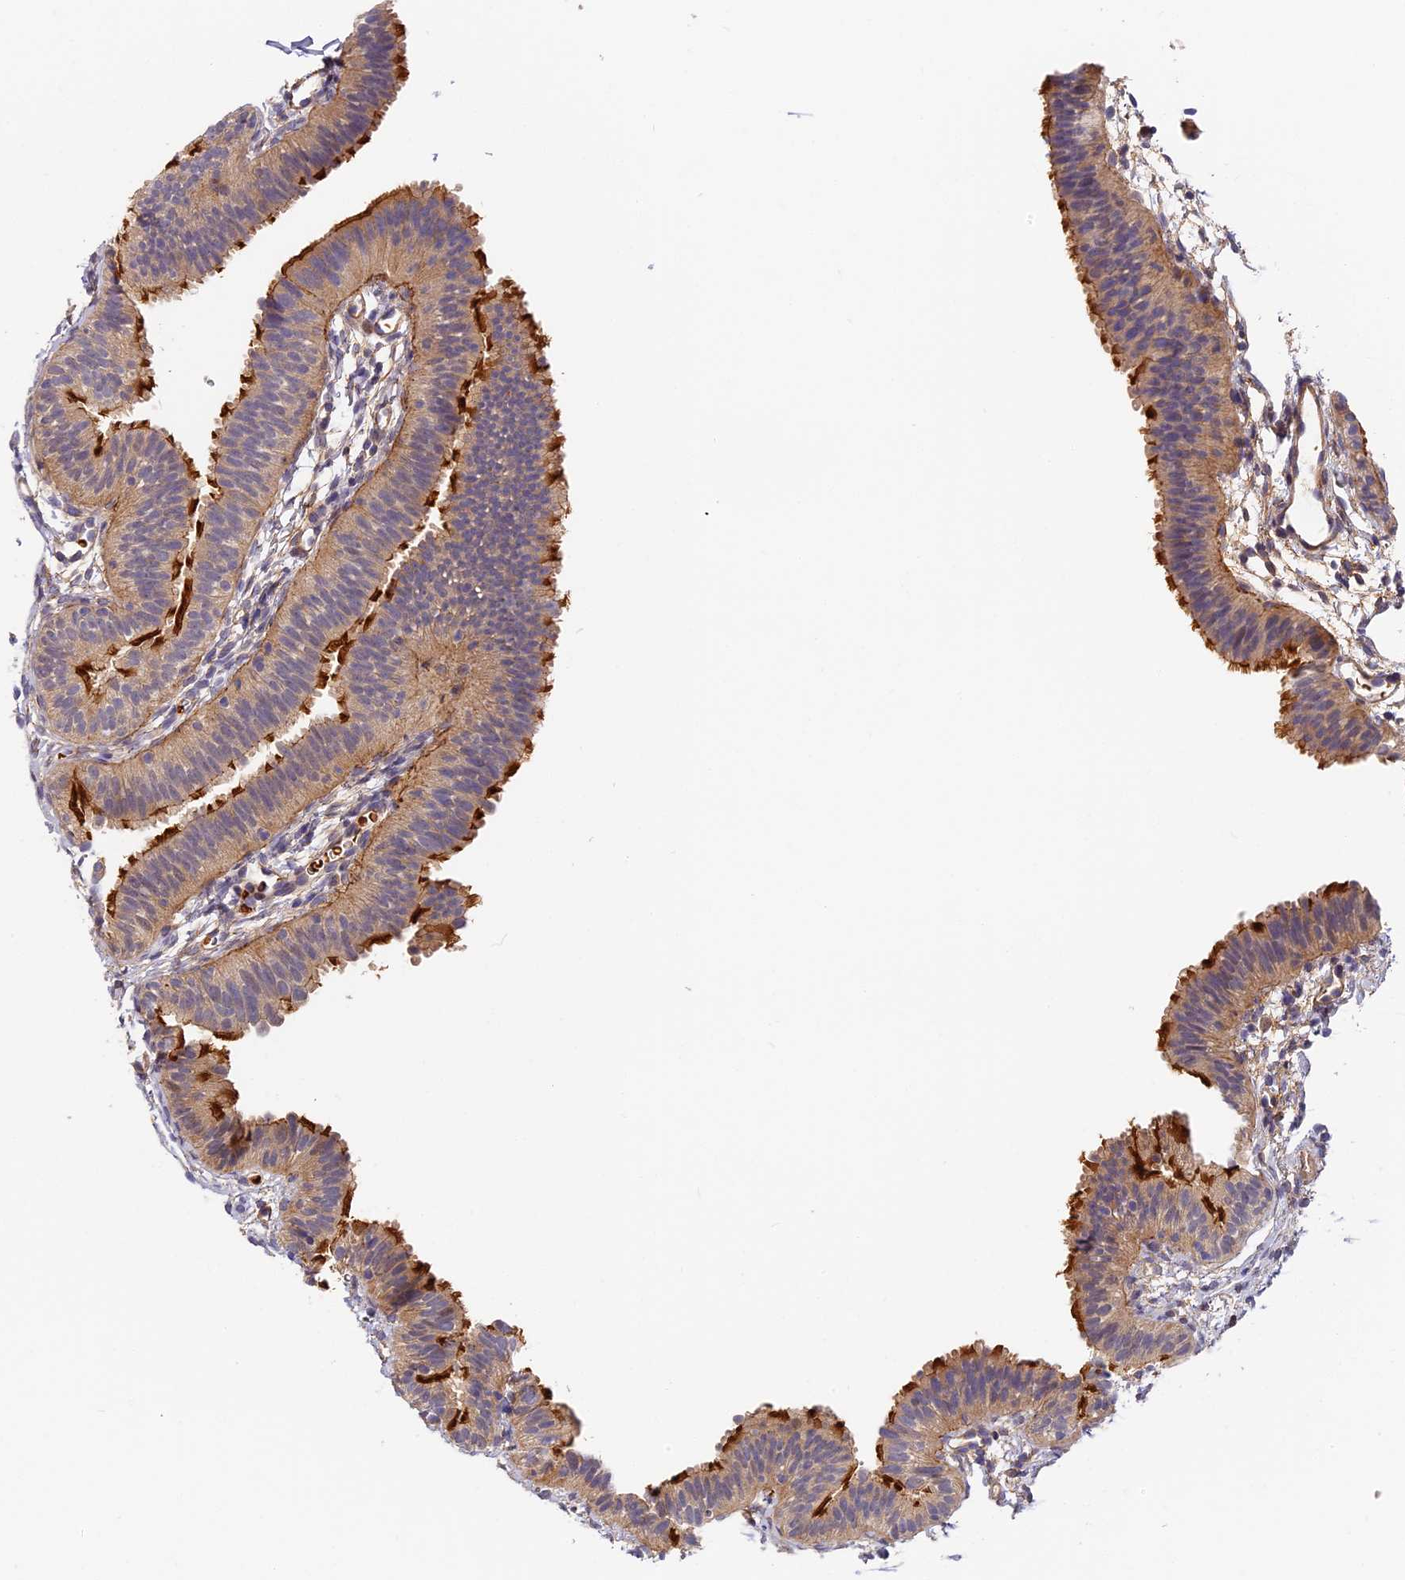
{"staining": {"intensity": "moderate", "quantity": ">75%", "location": "cytoplasmic/membranous"}, "tissue": "fallopian tube", "cell_type": "Glandular cells", "image_type": "normal", "snomed": [{"axis": "morphology", "description": "Normal tissue, NOS"}, {"axis": "topography", "description": "Fallopian tube"}], "caption": "This histopathology image reveals IHC staining of unremarkable human fallopian tube, with medium moderate cytoplasmic/membranous positivity in about >75% of glandular cells.", "gene": "MISP3", "patient": {"sex": "female", "age": 35}}